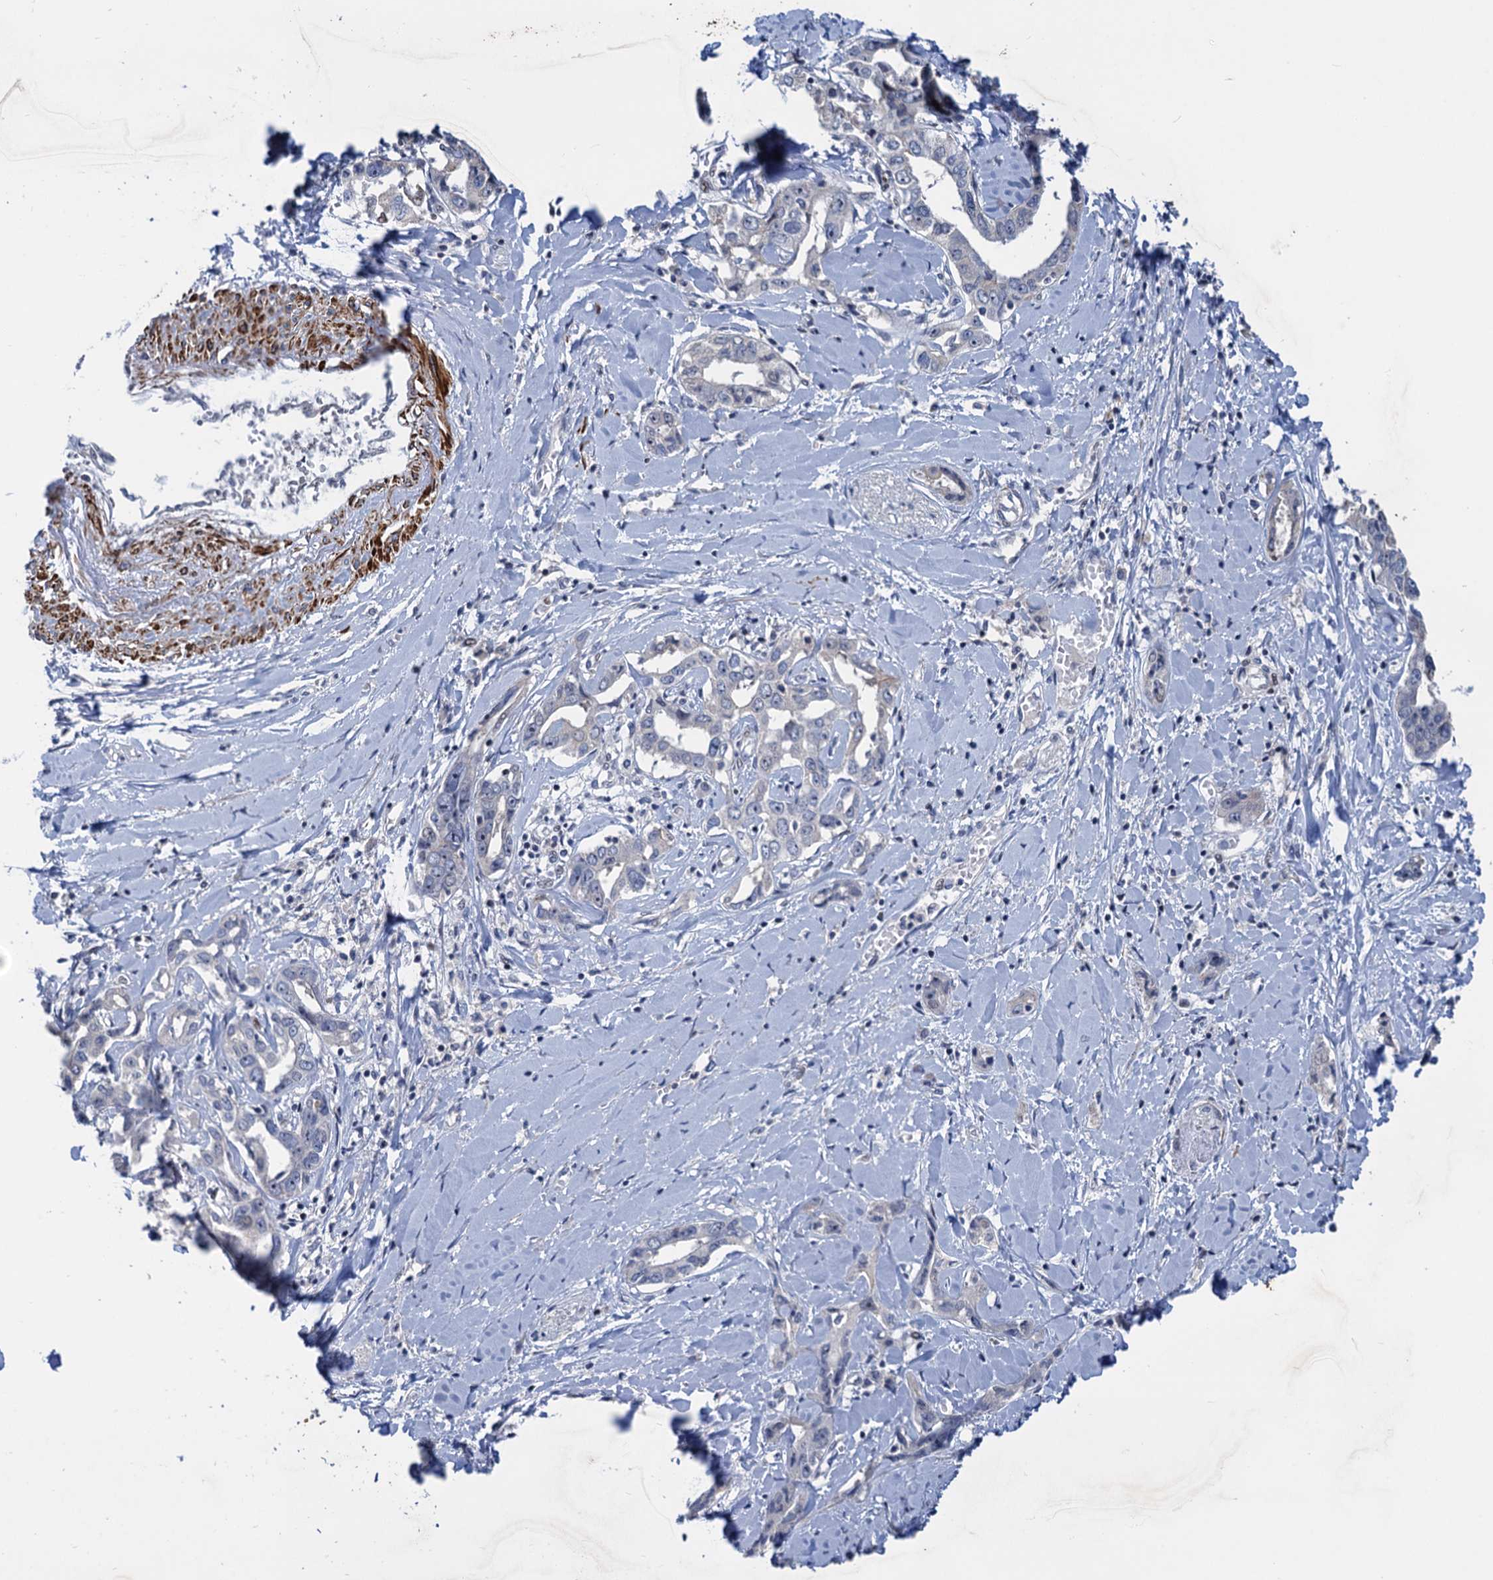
{"staining": {"intensity": "negative", "quantity": "none", "location": "none"}, "tissue": "liver cancer", "cell_type": "Tumor cells", "image_type": "cancer", "snomed": [{"axis": "morphology", "description": "Cholangiocarcinoma"}, {"axis": "topography", "description": "Liver"}], "caption": "This is an immunohistochemistry (IHC) image of human cholangiocarcinoma (liver). There is no staining in tumor cells.", "gene": "ESYT3", "patient": {"sex": "male", "age": 59}}